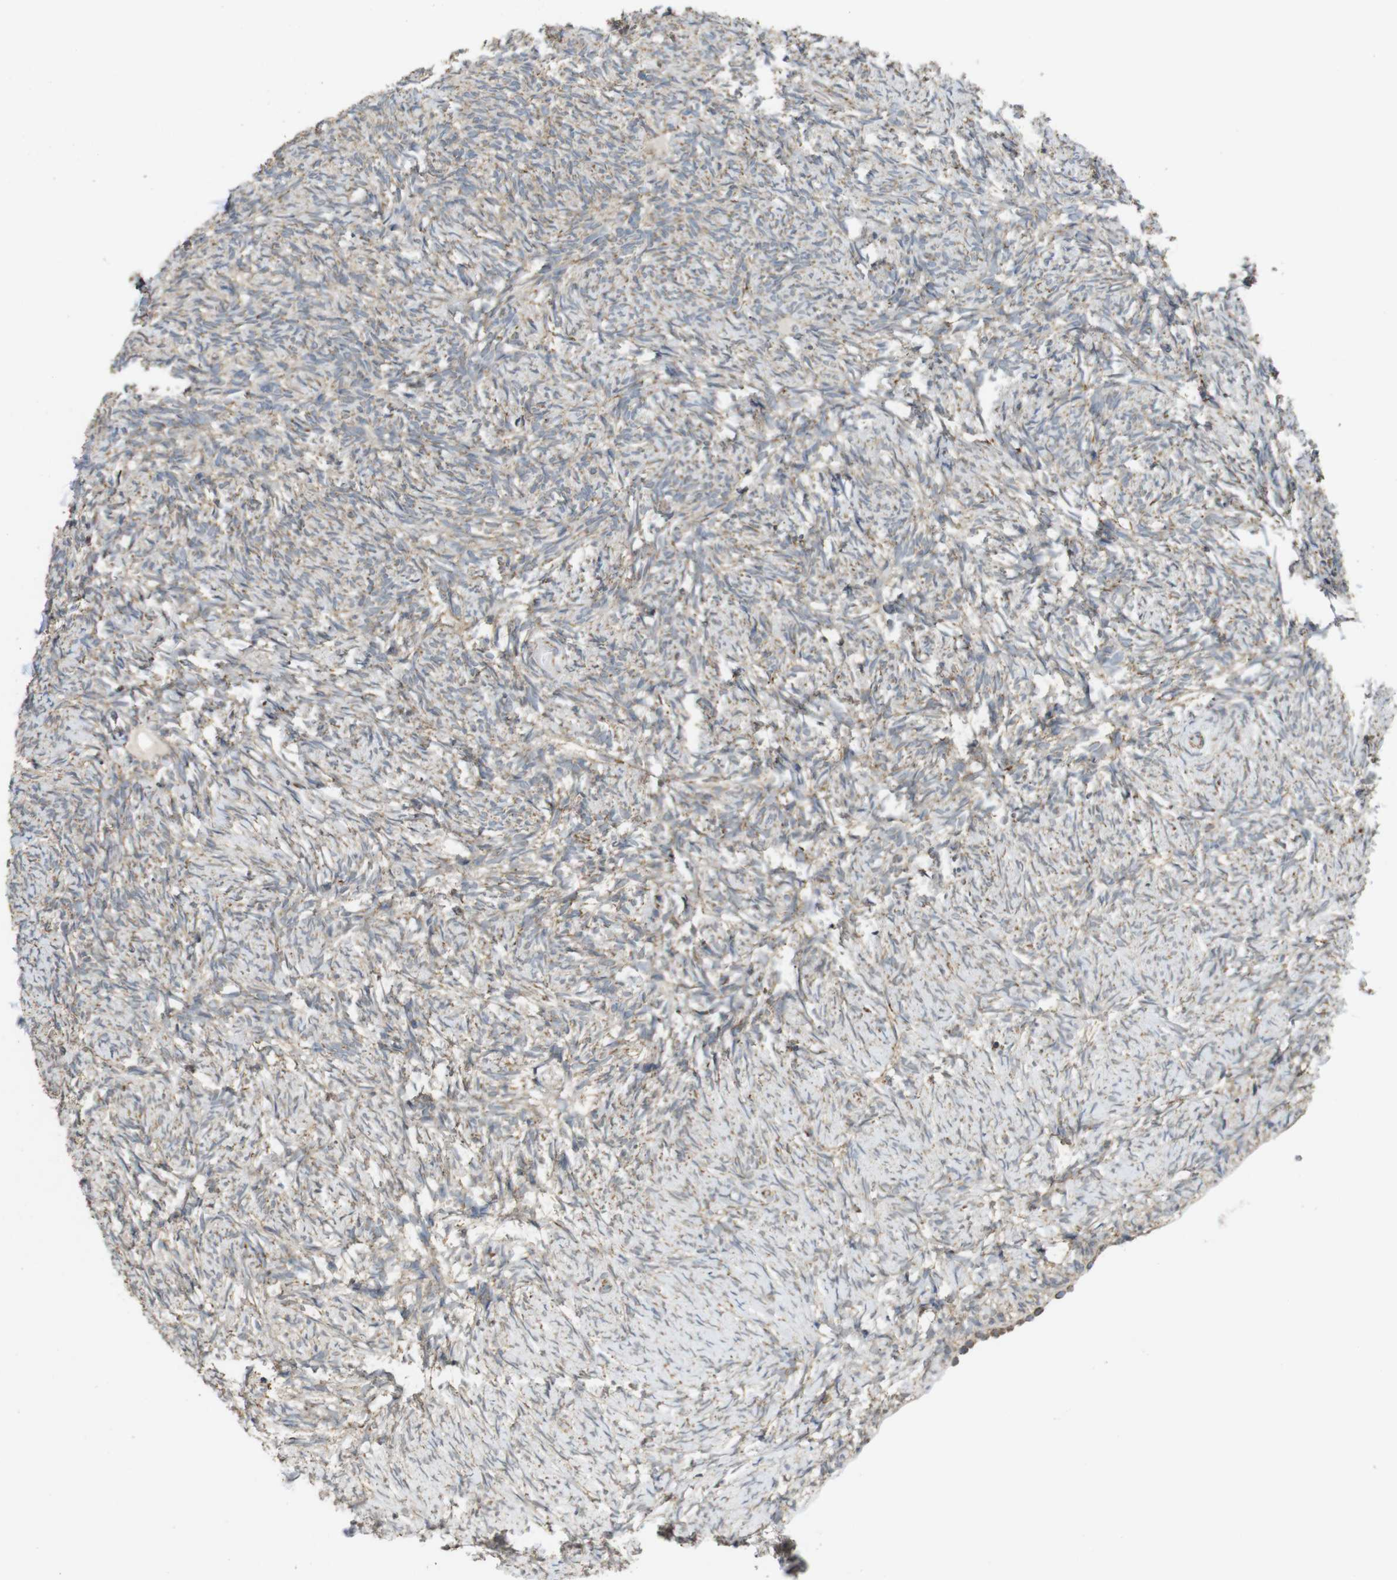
{"staining": {"intensity": "weak", "quantity": "<25%", "location": "cytoplasmic/membranous"}, "tissue": "ovary", "cell_type": "Follicle cells", "image_type": "normal", "snomed": [{"axis": "morphology", "description": "Normal tissue, NOS"}, {"axis": "topography", "description": "Ovary"}], "caption": "Follicle cells show no significant expression in benign ovary. The staining was performed using DAB (3,3'-diaminobenzidine) to visualize the protein expression in brown, while the nuclei were stained in blue with hematoxylin (Magnification: 20x).", "gene": "CALHM2", "patient": {"sex": "female", "age": 60}}